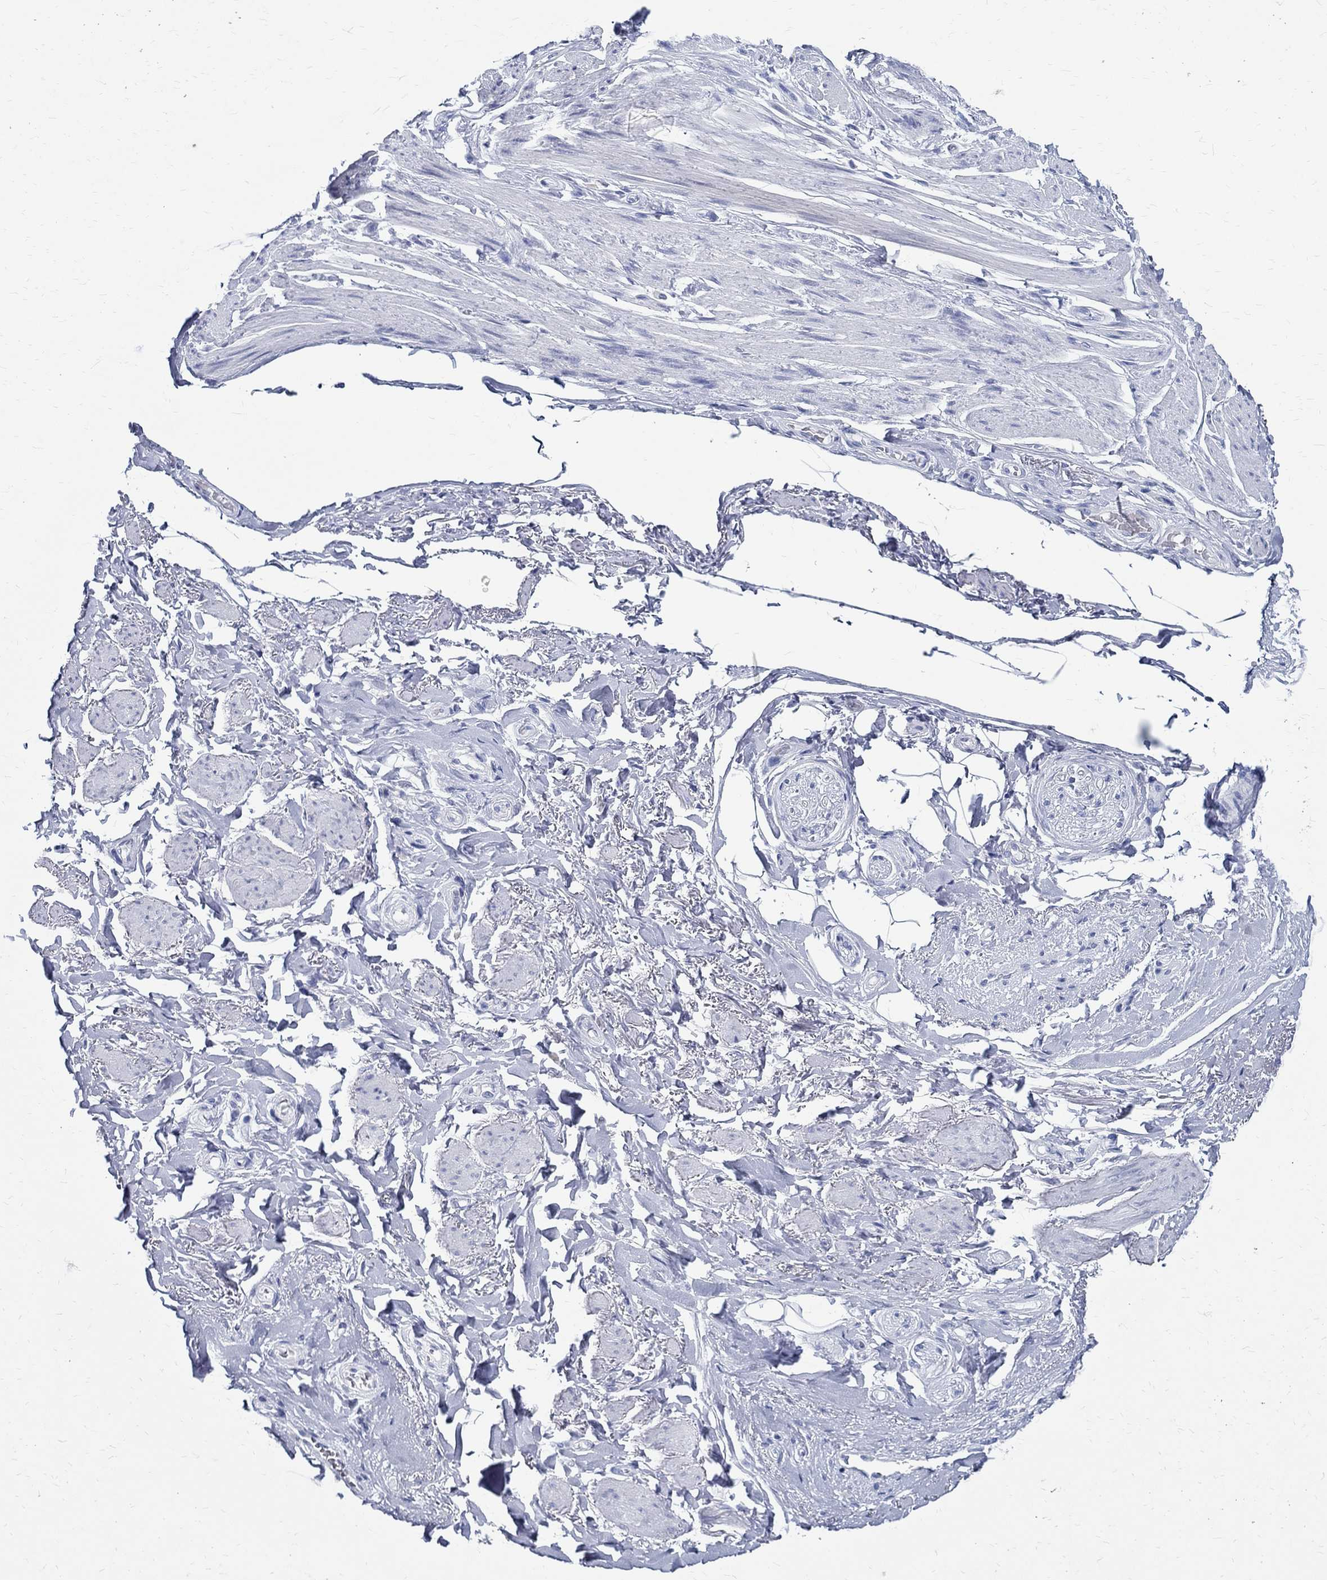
{"staining": {"intensity": "negative", "quantity": "none", "location": "none"}, "tissue": "adipose tissue", "cell_type": "Adipocytes", "image_type": "normal", "snomed": [{"axis": "morphology", "description": "Normal tissue, NOS"}, {"axis": "topography", "description": "Skeletal muscle"}, {"axis": "topography", "description": "Anal"}, {"axis": "topography", "description": "Peripheral nerve tissue"}], "caption": "The immunohistochemistry (IHC) photomicrograph has no significant expression in adipocytes of adipose tissue.", "gene": "BSPRY", "patient": {"sex": "male", "age": 53}}